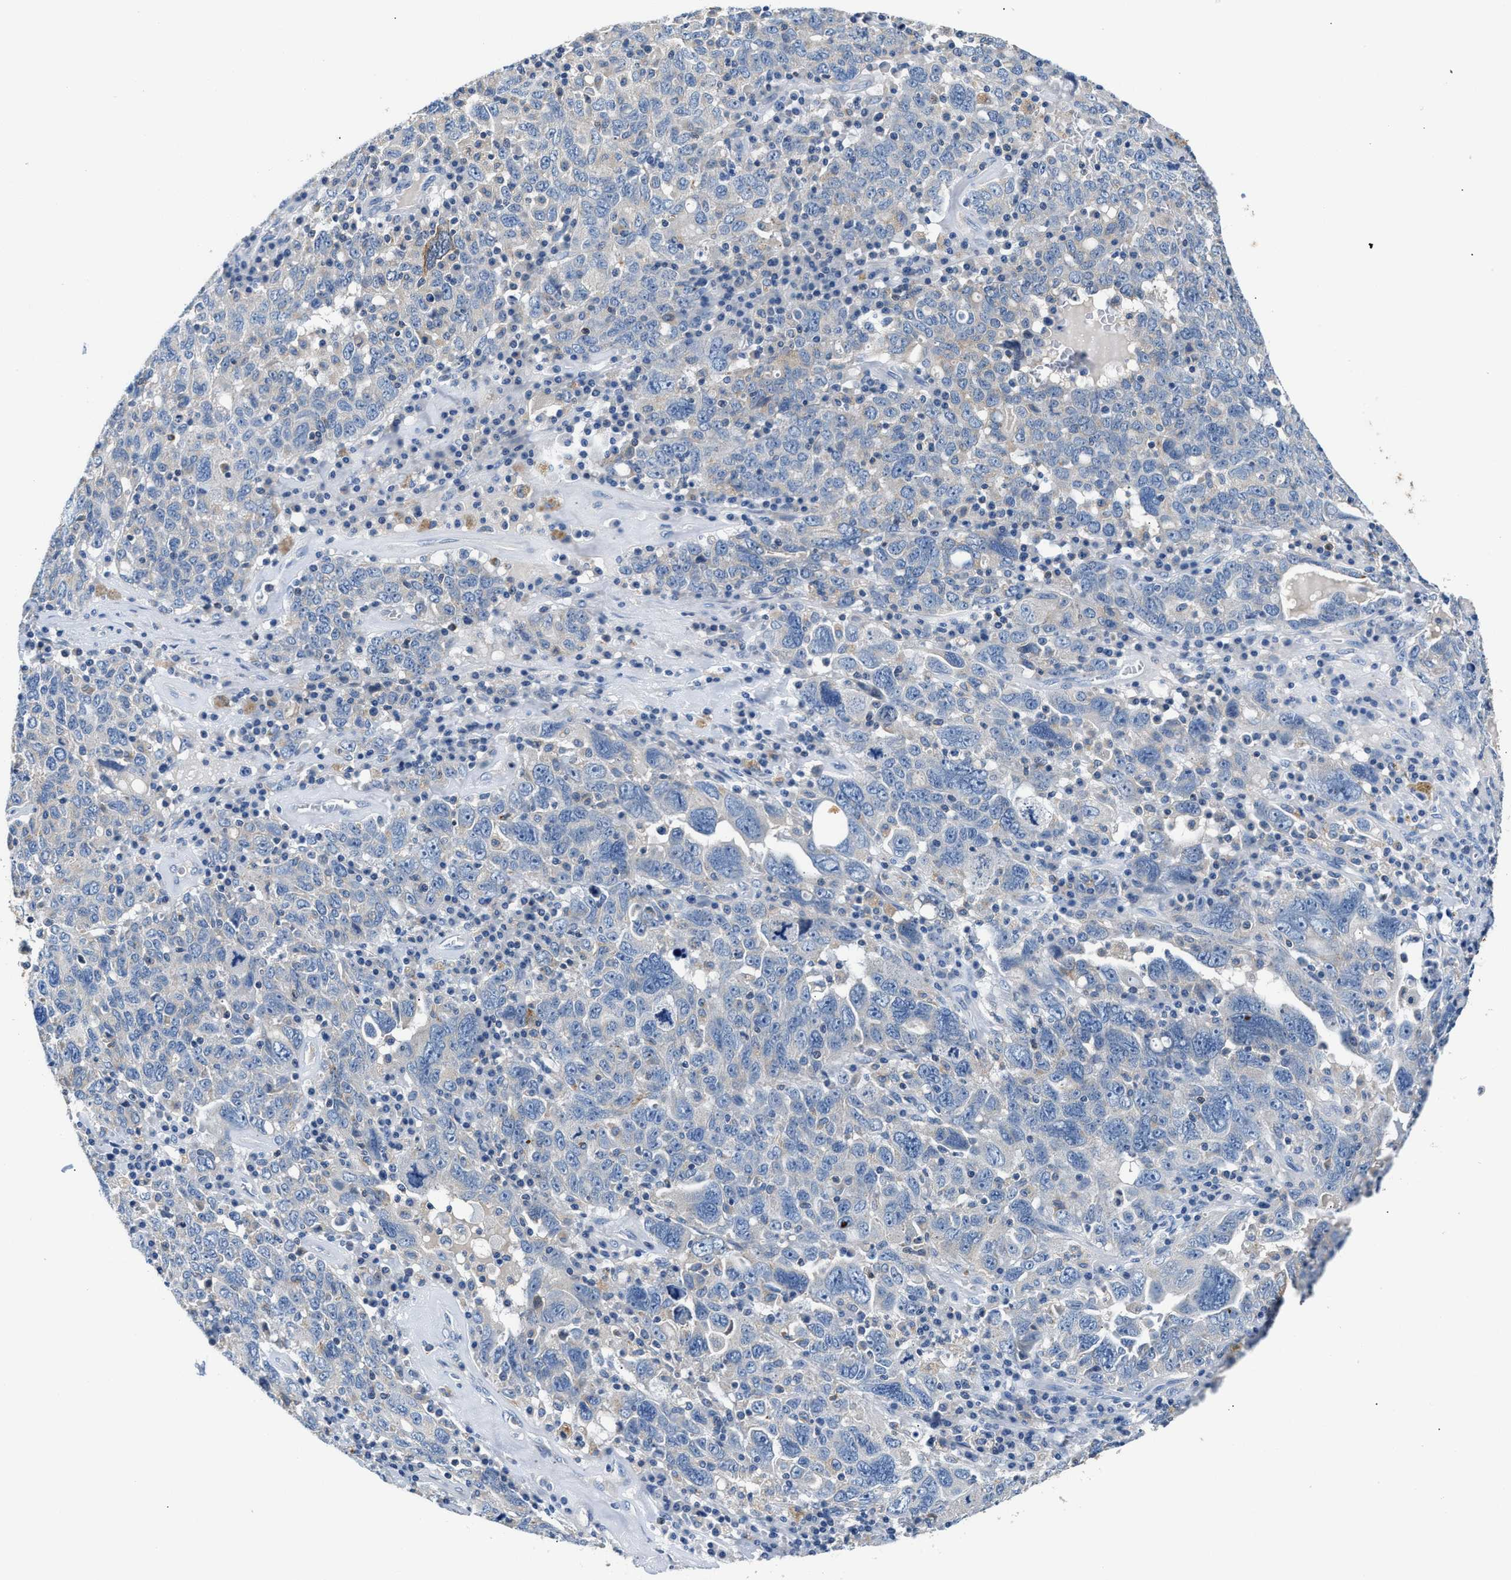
{"staining": {"intensity": "negative", "quantity": "none", "location": "none"}, "tissue": "ovarian cancer", "cell_type": "Tumor cells", "image_type": "cancer", "snomed": [{"axis": "morphology", "description": "Carcinoma, endometroid"}, {"axis": "topography", "description": "Ovary"}], "caption": "Micrograph shows no significant protein staining in tumor cells of endometroid carcinoma (ovarian). (Brightfield microscopy of DAB (3,3'-diaminobenzidine) IHC at high magnification).", "gene": "TUT7", "patient": {"sex": "female", "age": 62}}